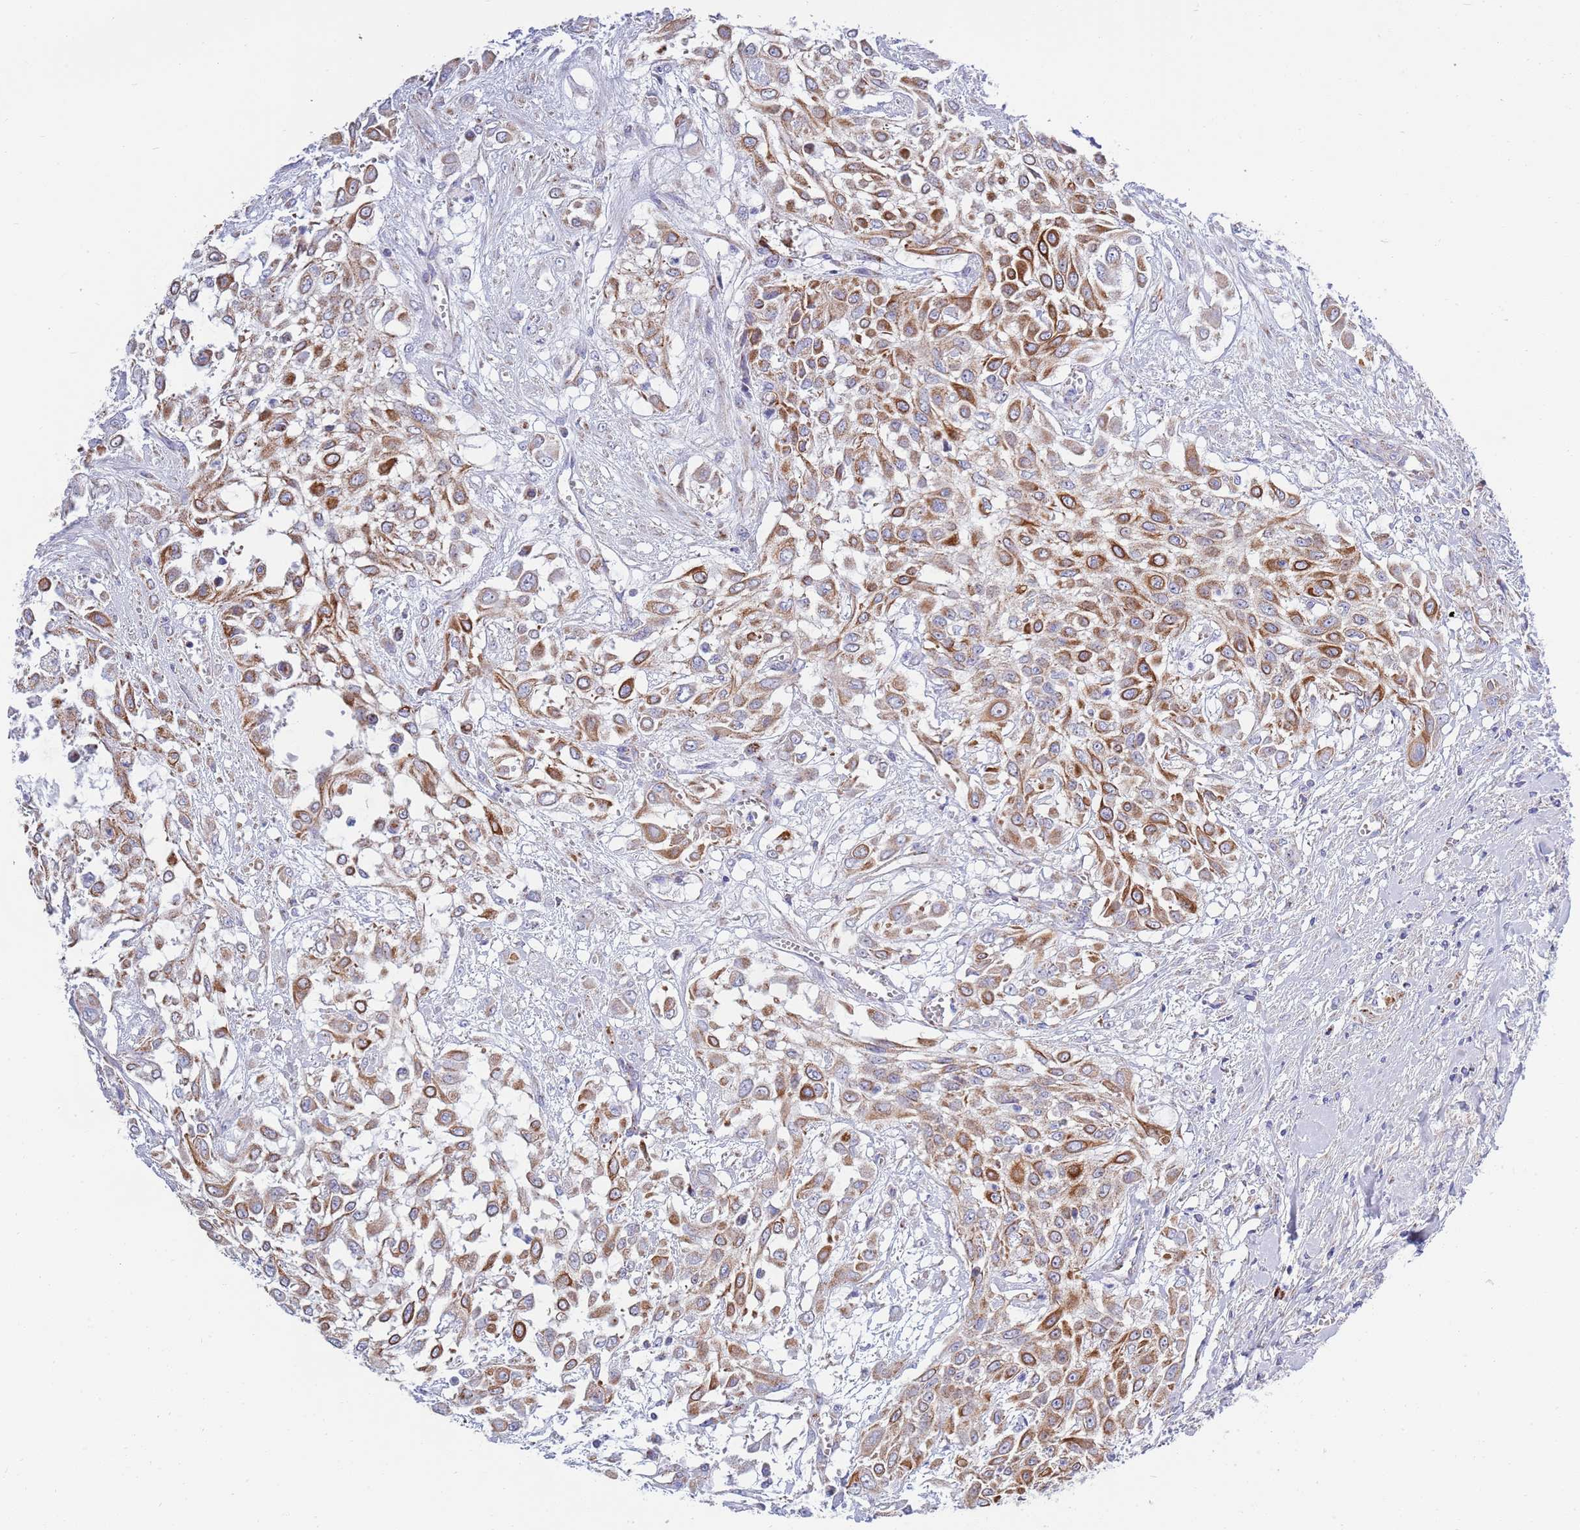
{"staining": {"intensity": "strong", "quantity": ">75%", "location": "cytoplasmic/membranous"}, "tissue": "urothelial cancer", "cell_type": "Tumor cells", "image_type": "cancer", "snomed": [{"axis": "morphology", "description": "Urothelial carcinoma, High grade"}, {"axis": "topography", "description": "Urinary bladder"}], "caption": "Protein analysis of urothelial cancer tissue displays strong cytoplasmic/membranous expression in approximately >75% of tumor cells.", "gene": "EMC8", "patient": {"sex": "male", "age": 57}}